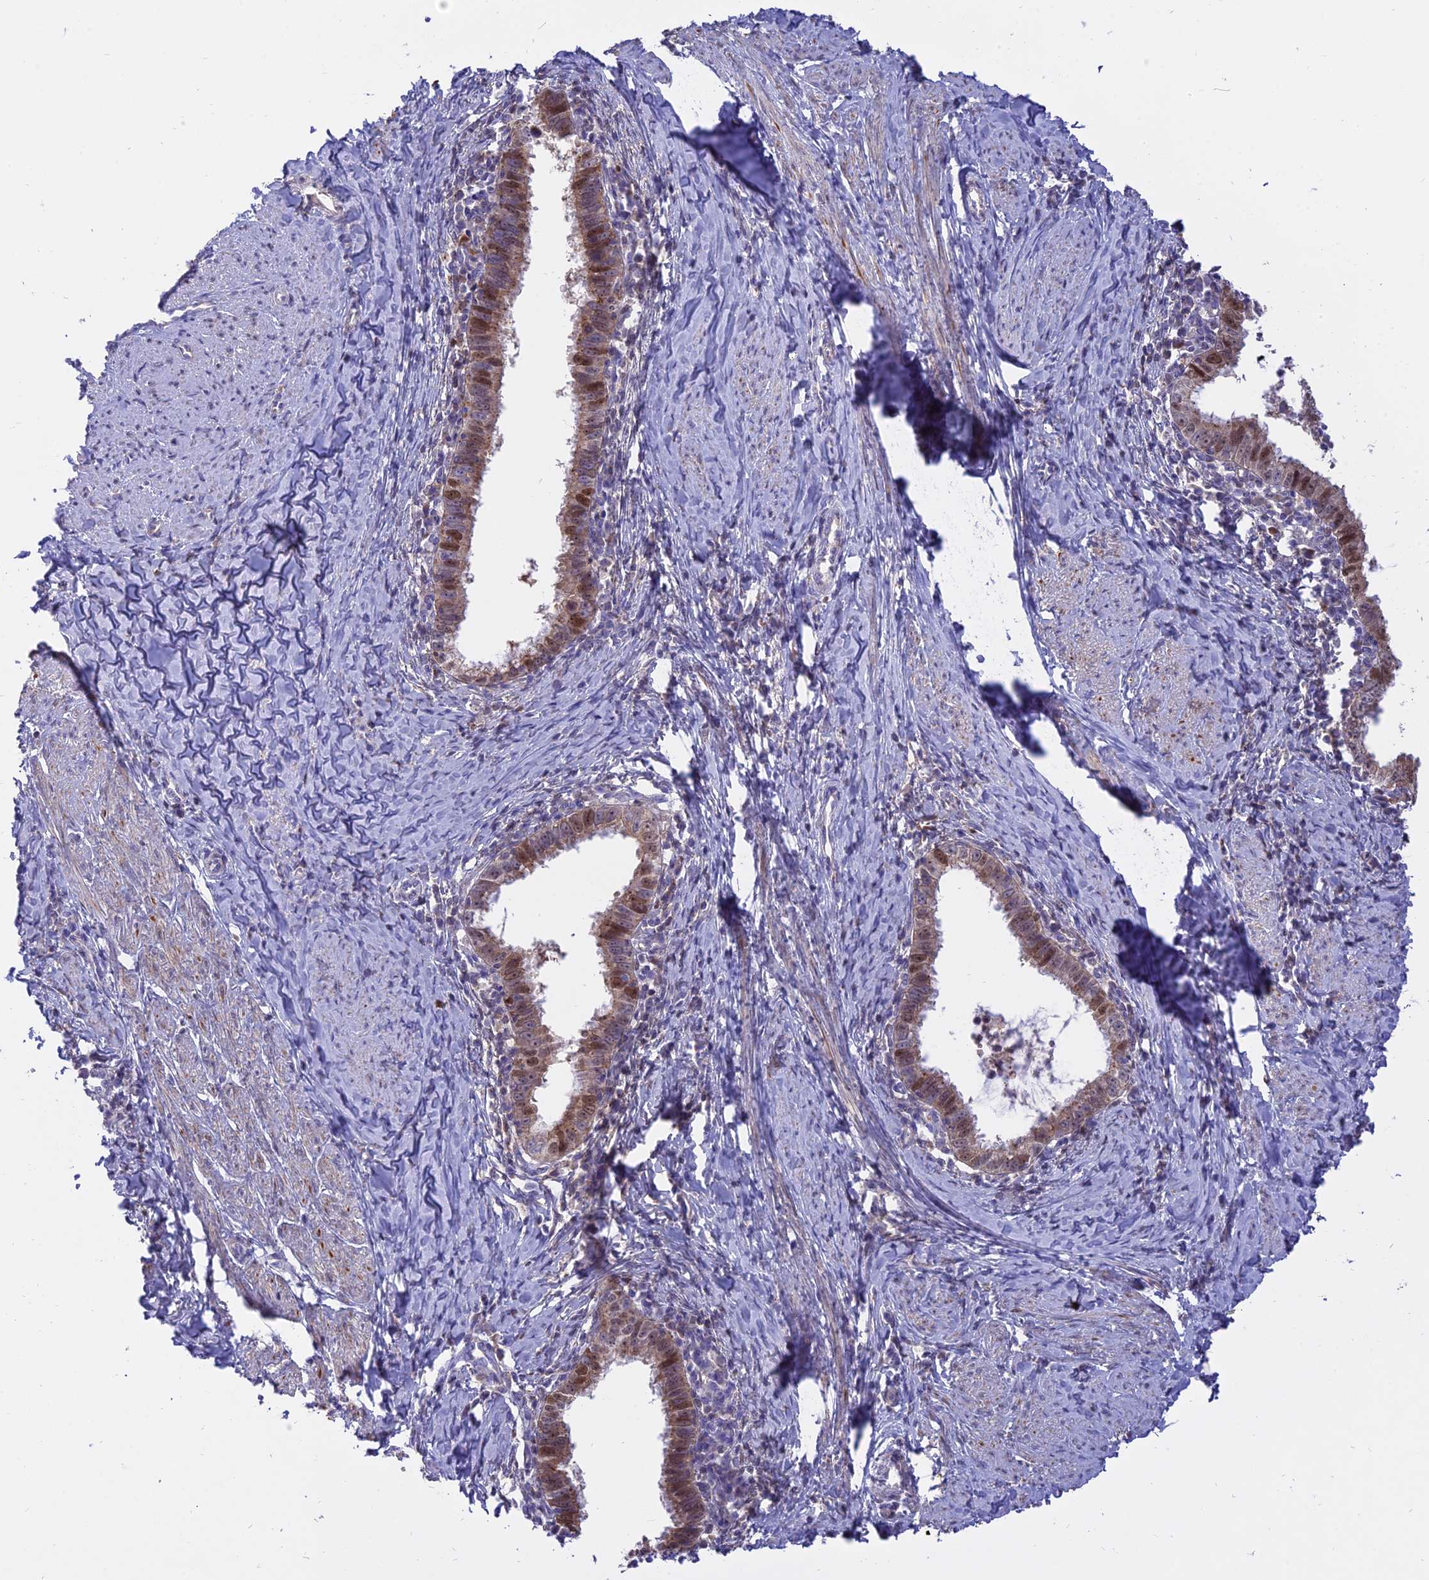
{"staining": {"intensity": "moderate", "quantity": "<25%", "location": "nuclear"}, "tissue": "cervical cancer", "cell_type": "Tumor cells", "image_type": "cancer", "snomed": [{"axis": "morphology", "description": "Adenocarcinoma, NOS"}, {"axis": "topography", "description": "Cervix"}], "caption": "A photomicrograph of human cervical adenocarcinoma stained for a protein shows moderate nuclear brown staining in tumor cells. Nuclei are stained in blue.", "gene": "CENPV", "patient": {"sex": "female", "age": 36}}